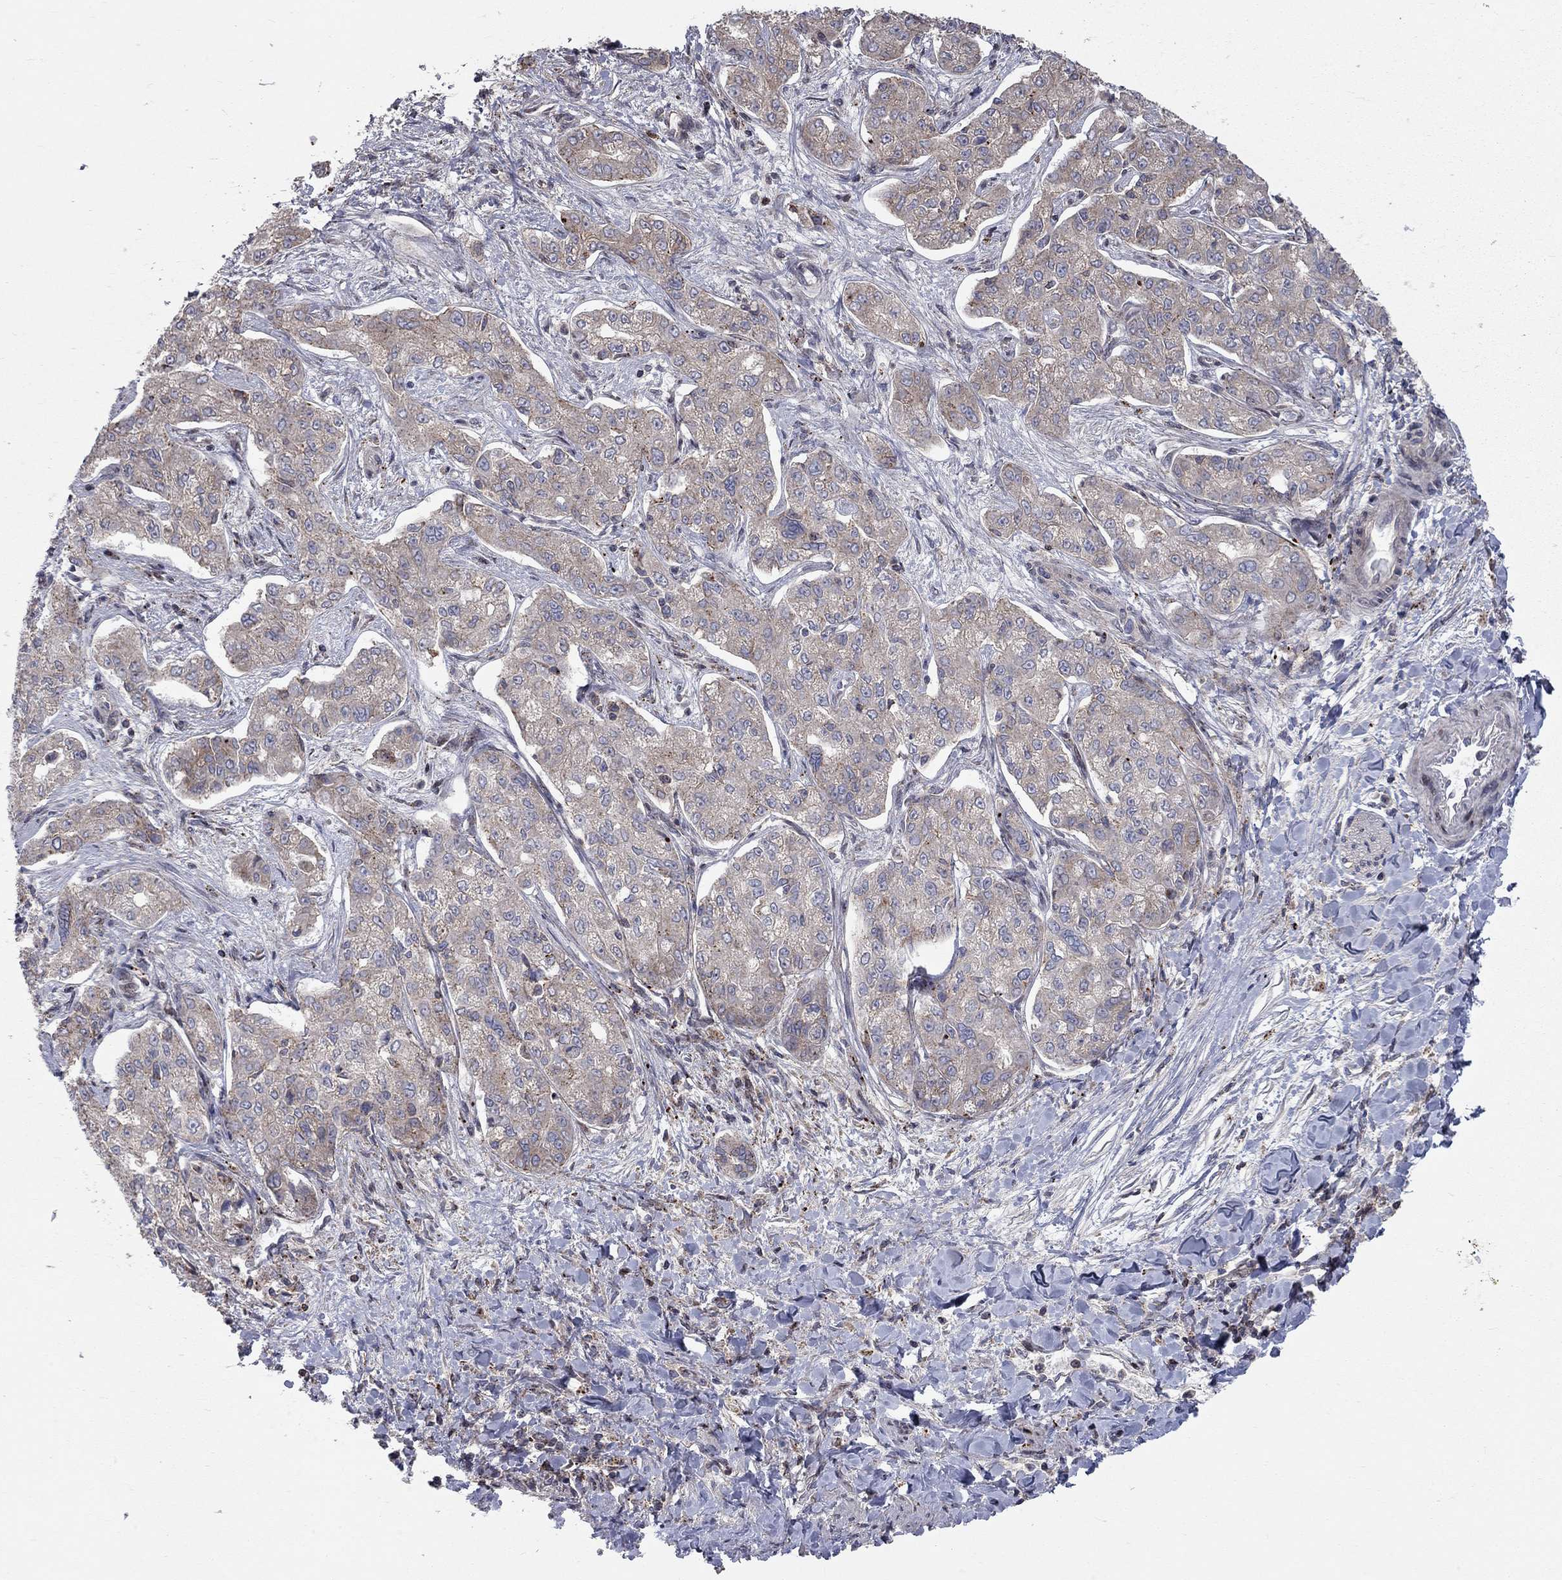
{"staining": {"intensity": "strong", "quantity": "25%-75%", "location": "cytoplasmic/membranous"}, "tissue": "liver cancer", "cell_type": "Tumor cells", "image_type": "cancer", "snomed": [{"axis": "morphology", "description": "Cholangiocarcinoma"}, {"axis": "topography", "description": "Liver"}], "caption": "Immunohistochemistry micrograph of liver cancer stained for a protein (brown), which shows high levels of strong cytoplasmic/membranous positivity in approximately 25%-75% of tumor cells.", "gene": "ERN2", "patient": {"sex": "female", "age": 47}}